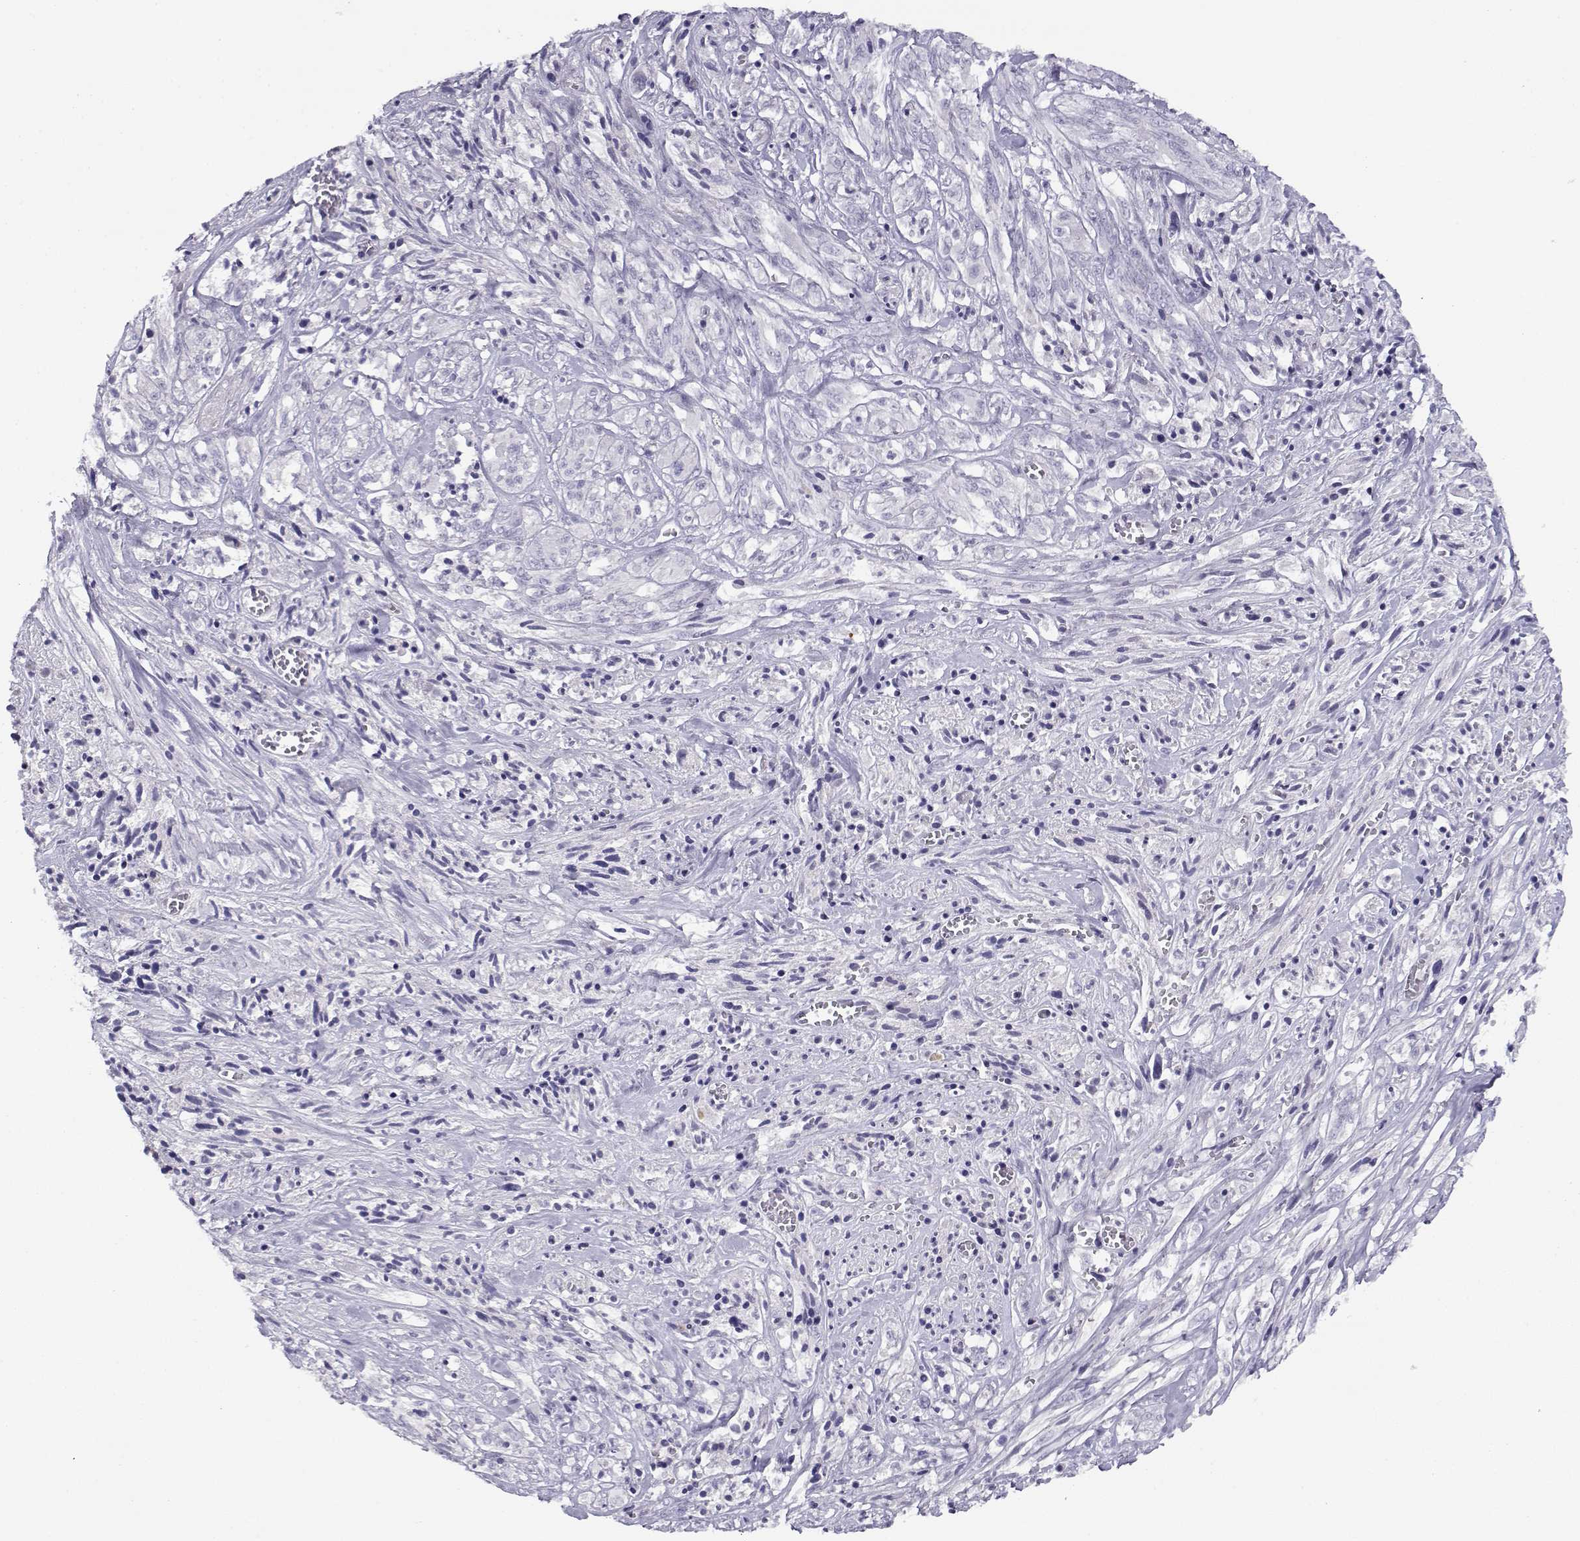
{"staining": {"intensity": "negative", "quantity": "none", "location": "none"}, "tissue": "melanoma", "cell_type": "Tumor cells", "image_type": "cancer", "snomed": [{"axis": "morphology", "description": "Malignant melanoma, NOS"}, {"axis": "topography", "description": "Skin"}], "caption": "Photomicrograph shows no protein positivity in tumor cells of melanoma tissue.", "gene": "FAM166A", "patient": {"sex": "female", "age": 91}}